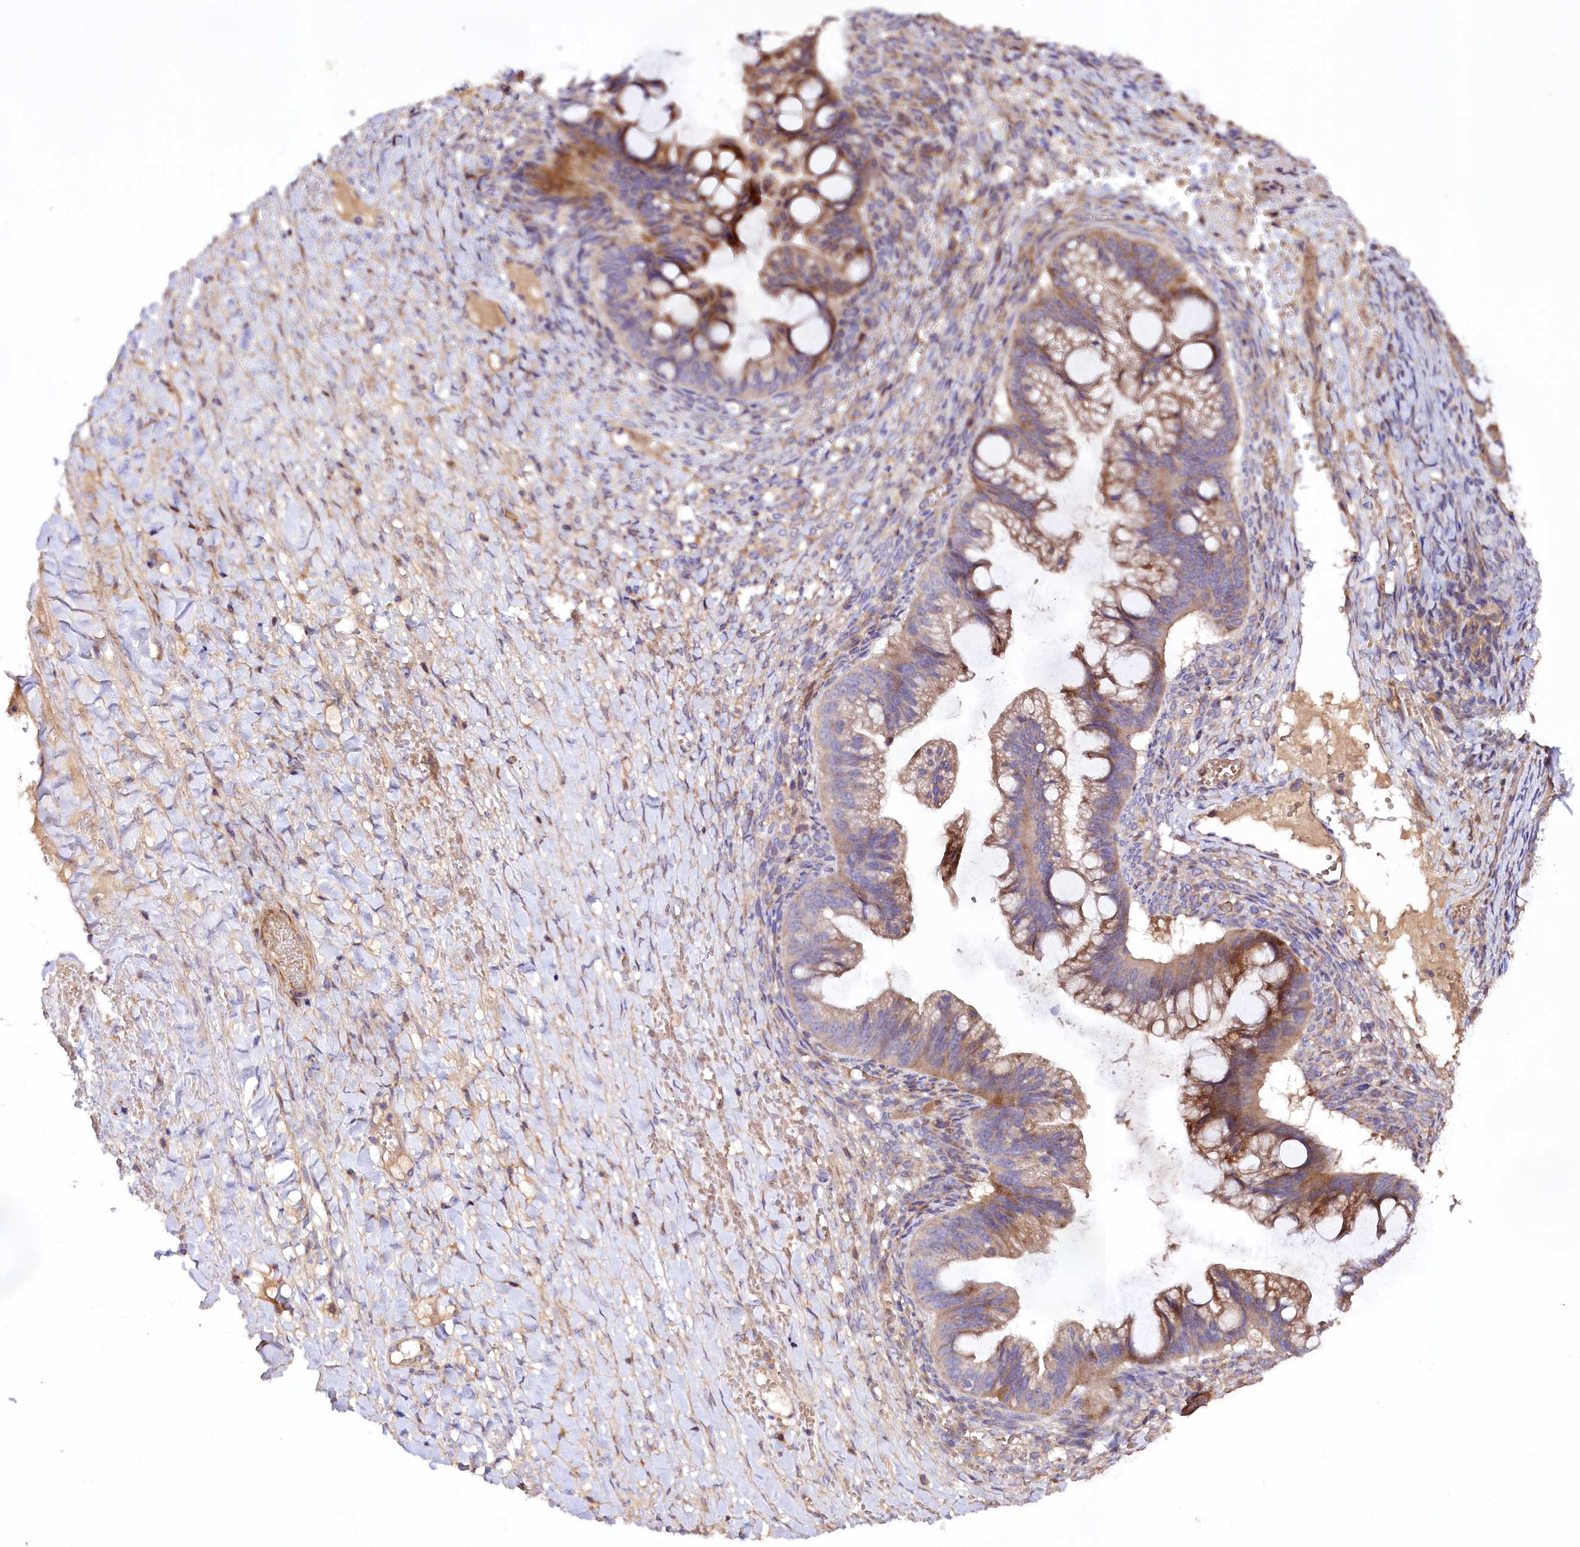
{"staining": {"intensity": "moderate", "quantity": "25%-75%", "location": "cytoplasmic/membranous"}, "tissue": "ovarian cancer", "cell_type": "Tumor cells", "image_type": "cancer", "snomed": [{"axis": "morphology", "description": "Cystadenocarcinoma, mucinous, NOS"}, {"axis": "topography", "description": "Ovary"}], "caption": "IHC photomicrograph of mucinous cystadenocarcinoma (ovarian) stained for a protein (brown), which shows medium levels of moderate cytoplasmic/membranous staining in about 25%-75% of tumor cells.", "gene": "DMXL2", "patient": {"sex": "female", "age": 73}}